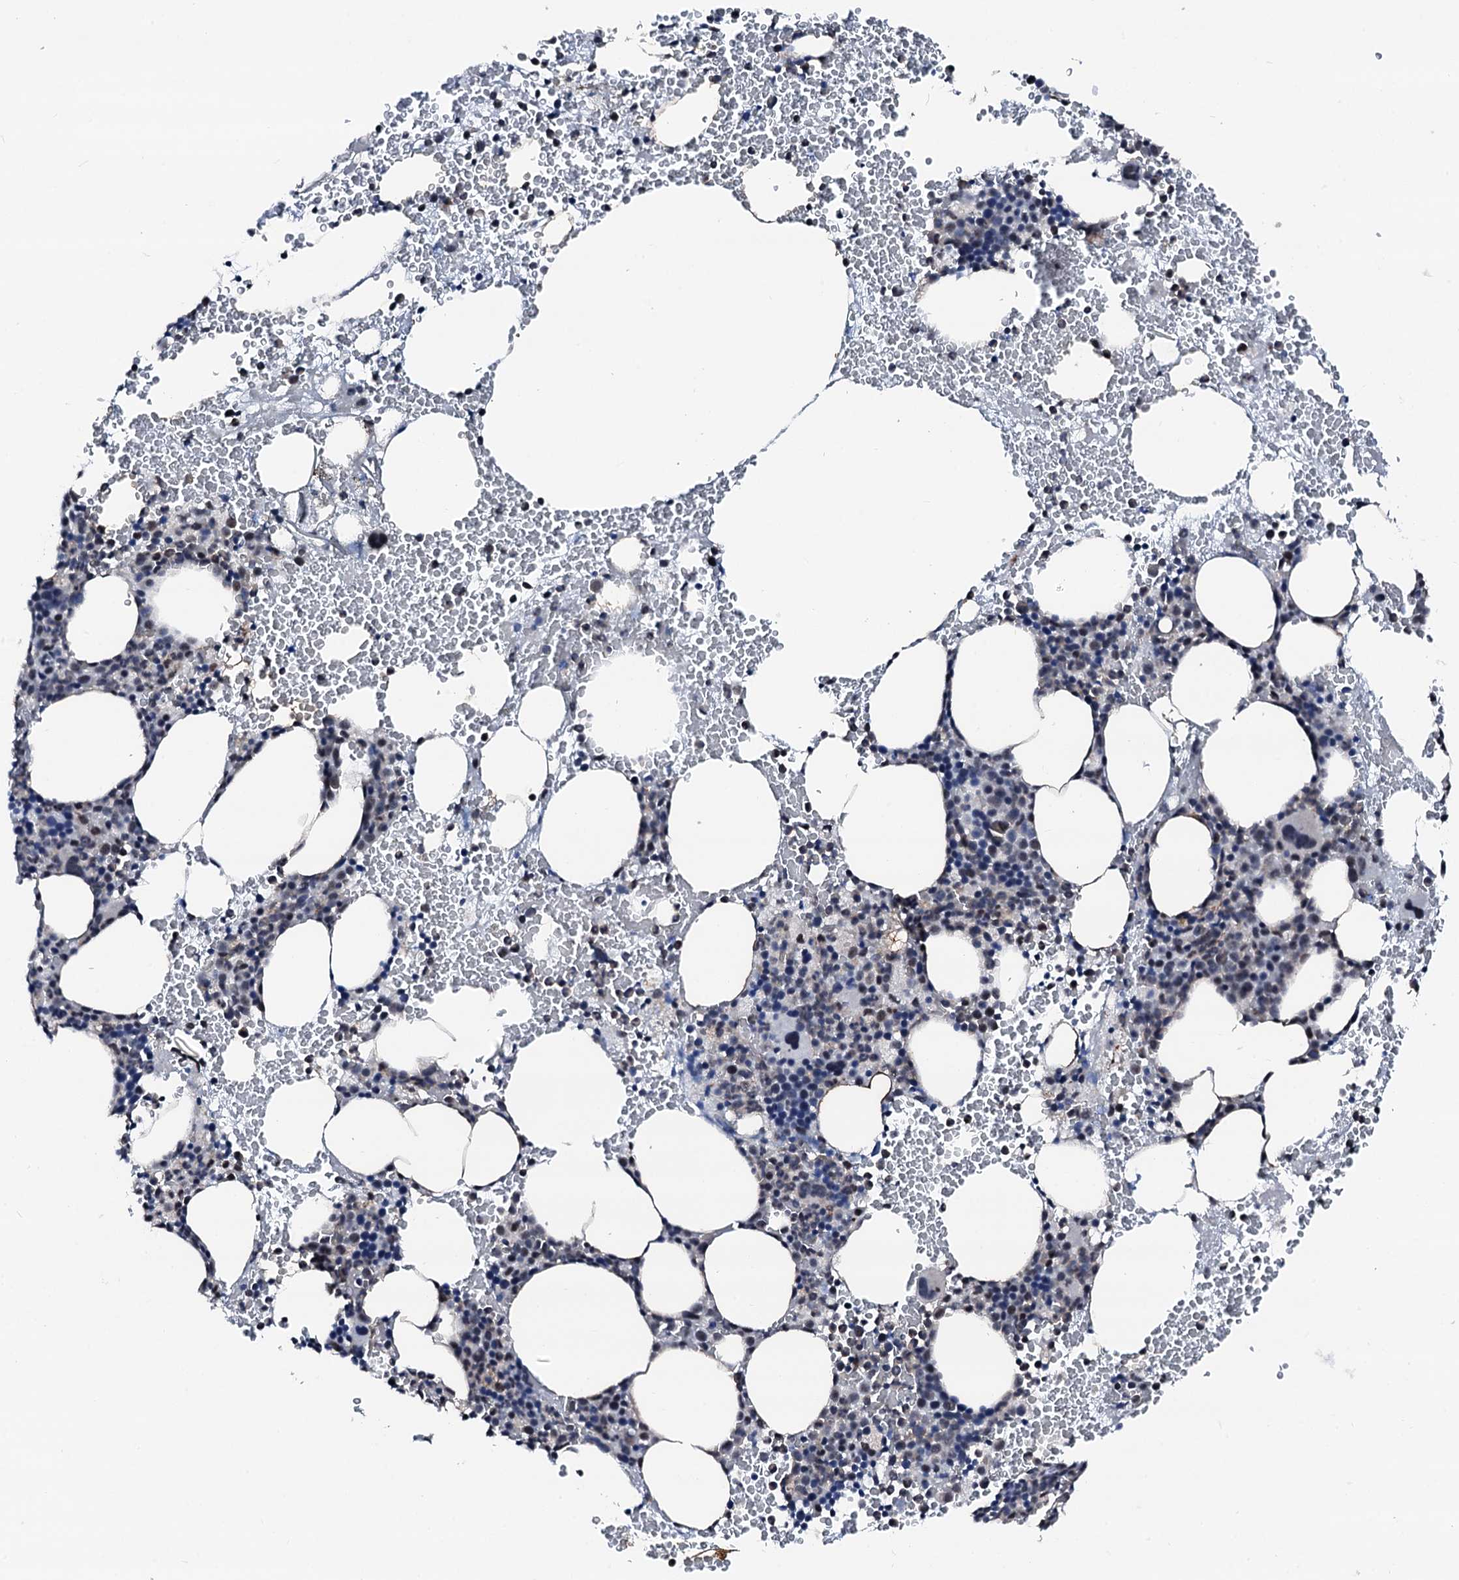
{"staining": {"intensity": "negative", "quantity": "none", "location": "none"}, "tissue": "bone marrow", "cell_type": "Hematopoietic cells", "image_type": "normal", "snomed": [{"axis": "morphology", "description": "Normal tissue, NOS"}, {"axis": "morphology", "description": "Inflammation, NOS"}, {"axis": "topography", "description": "Bone marrow"}], "caption": "Human bone marrow stained for a protein using IHC demonstrates no expression in hematopoietic cells.", "gene": "TRAFD1", "patient": {"sex": "female", "age": 78}}